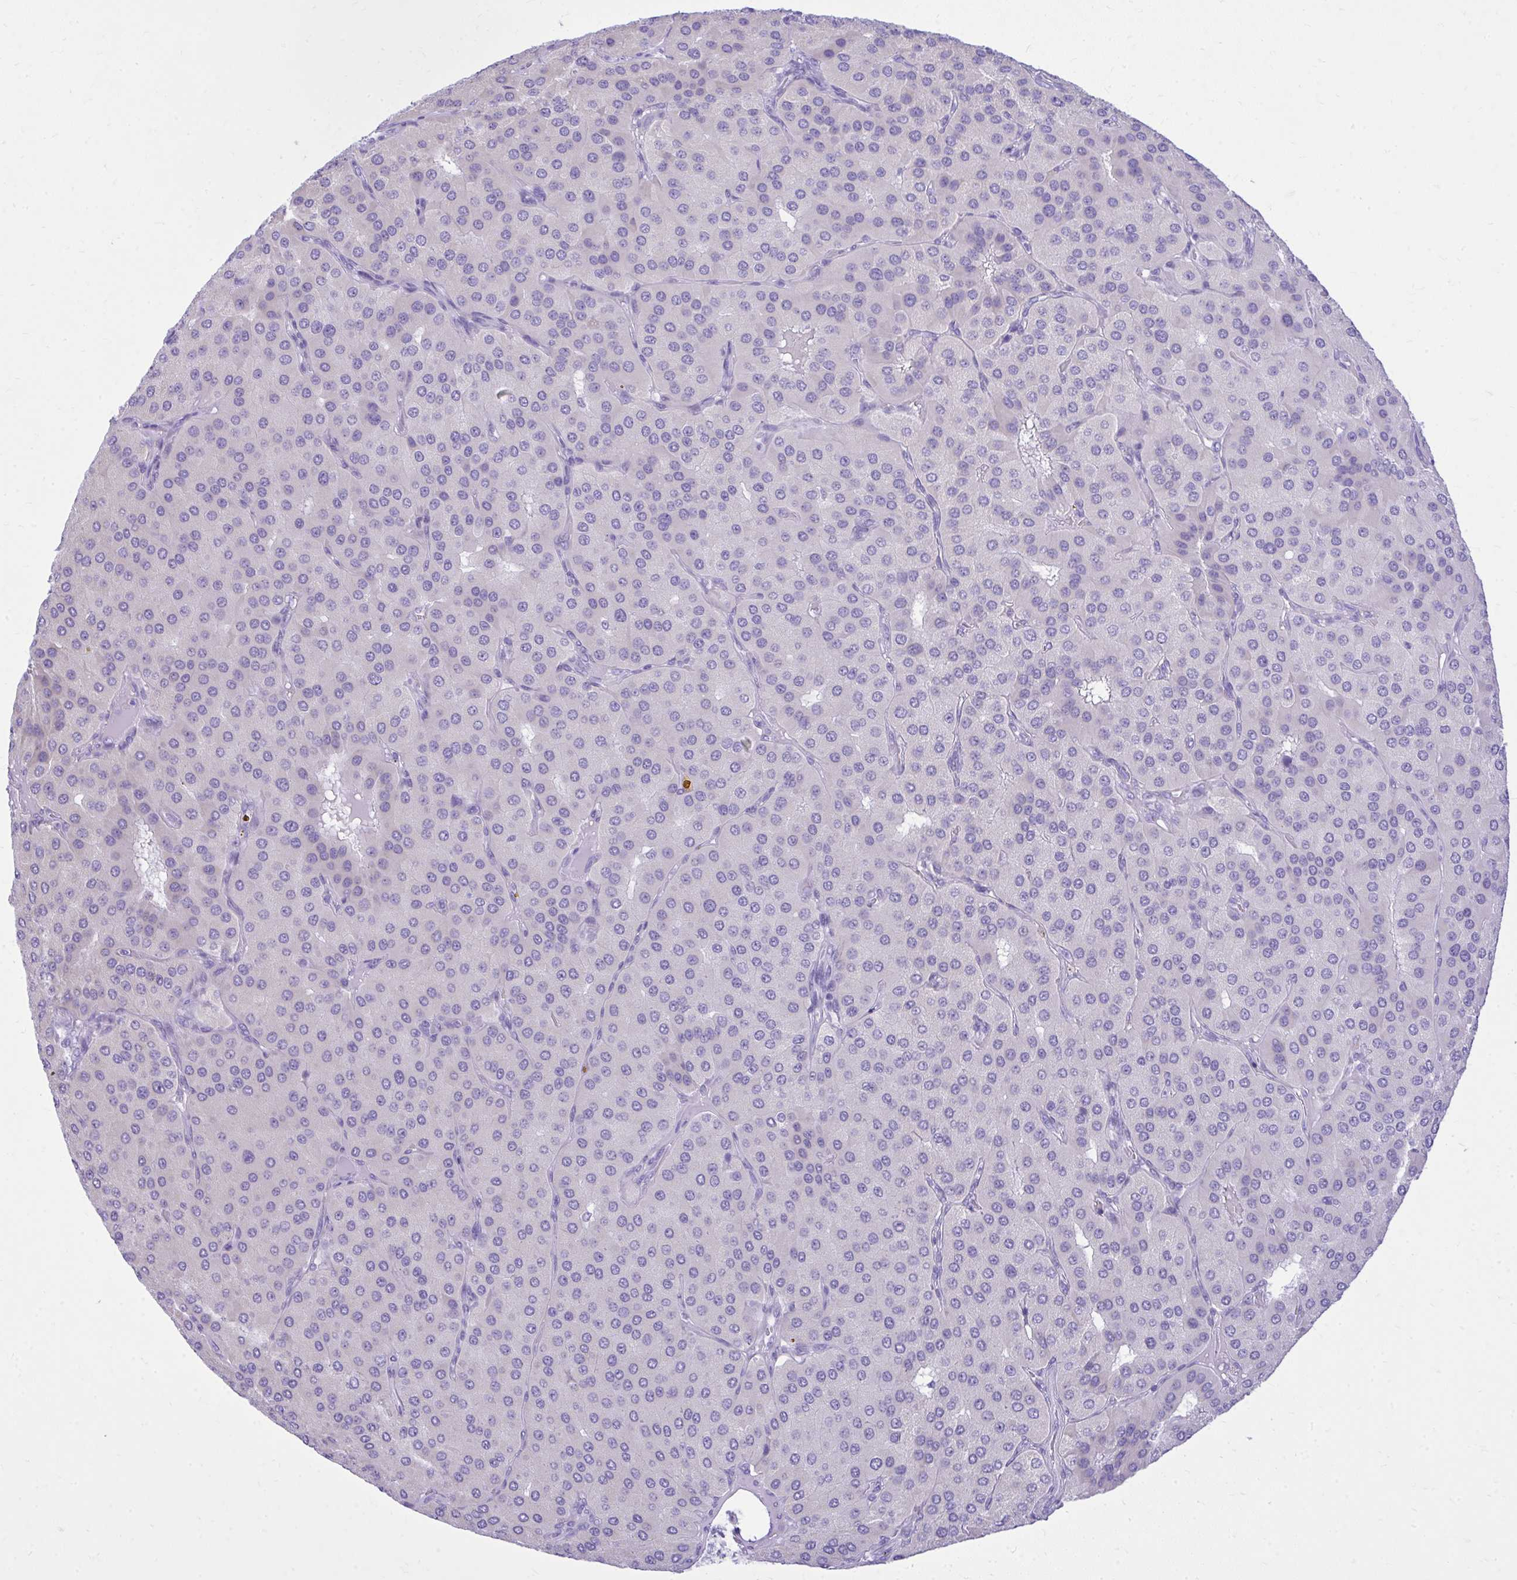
{"staining": {"intensity": "negative", "quantity": "none", "location": "none"}, "tissue": "parathyroid gland", "cell_type": "Glandular cells", "image_type": "normal", "snomed": [{"axis": "morphology", "description": "Normal tissue, NOS"}, {"axis": "morphology", "description": "Adenoma, NOS"}, {"axis": "topography", "description": "Parathyroid gland"}], "caption": "A photomicrograph of parathyroid gland stained for a protein exhibits no brown staining in glandular cells. (Immunohistochemistry (ihc), brightfield microscopy, high magnification).", "gene": "RALYL", "patient": {"sex": "female", "age": 86}}